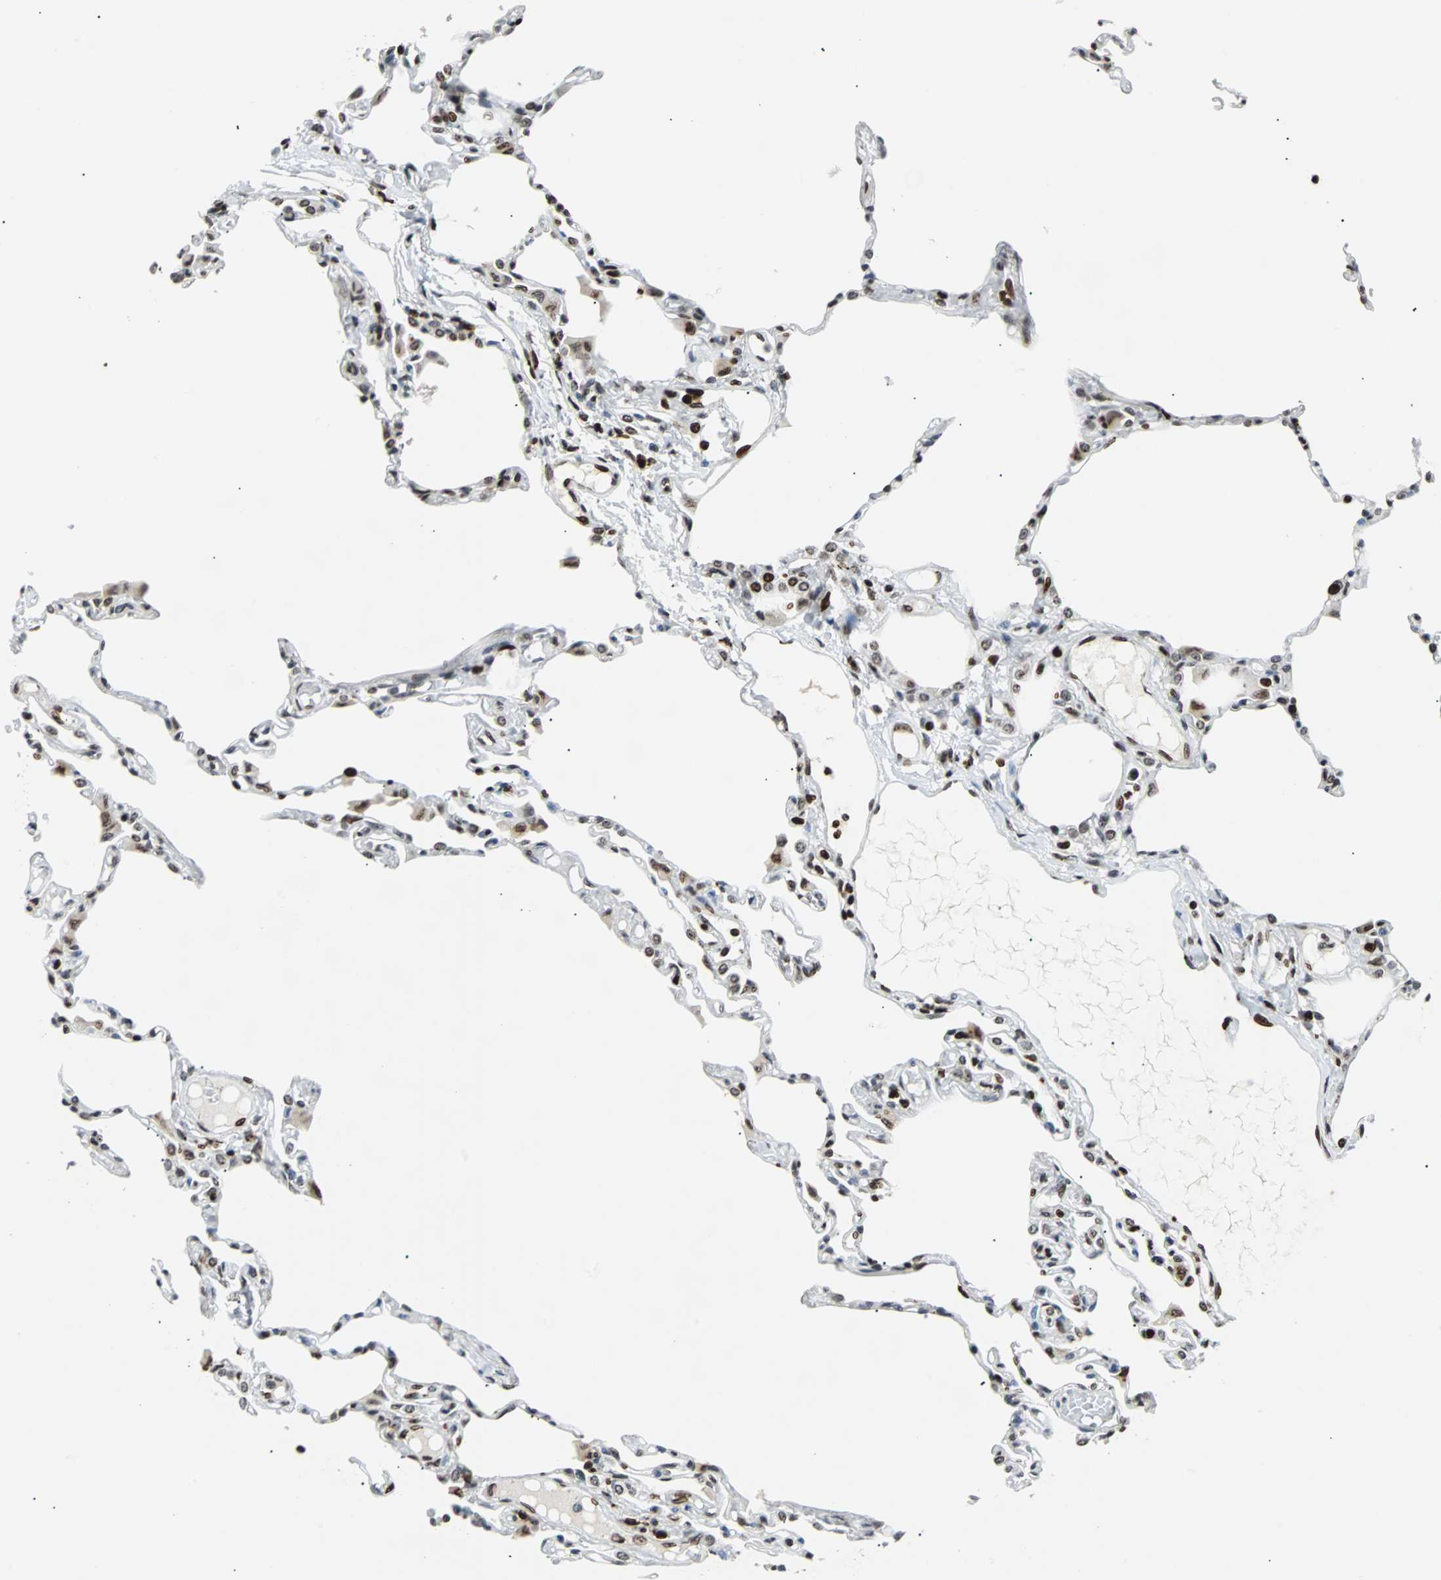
{"staining": {"intensity": "strong", "quantity": "25%-75%", "location": "nuclear"}, "tissue": "lung", "cell_type": "Alveolar cells", "image_type": "normal", "snomed": [{"axis": "morphology", "description": "Normal tissue, NOS"}, {"axis": "topography", "description": "Lung"}], "caption": "This is a micrograph of immunohistochemistry (IHC) staining of normal lung, which shows strong positivity in the nuclear of alveolar cells.", "gene": "ZNF131", "patient": {"sex": "female", "age": 49}}